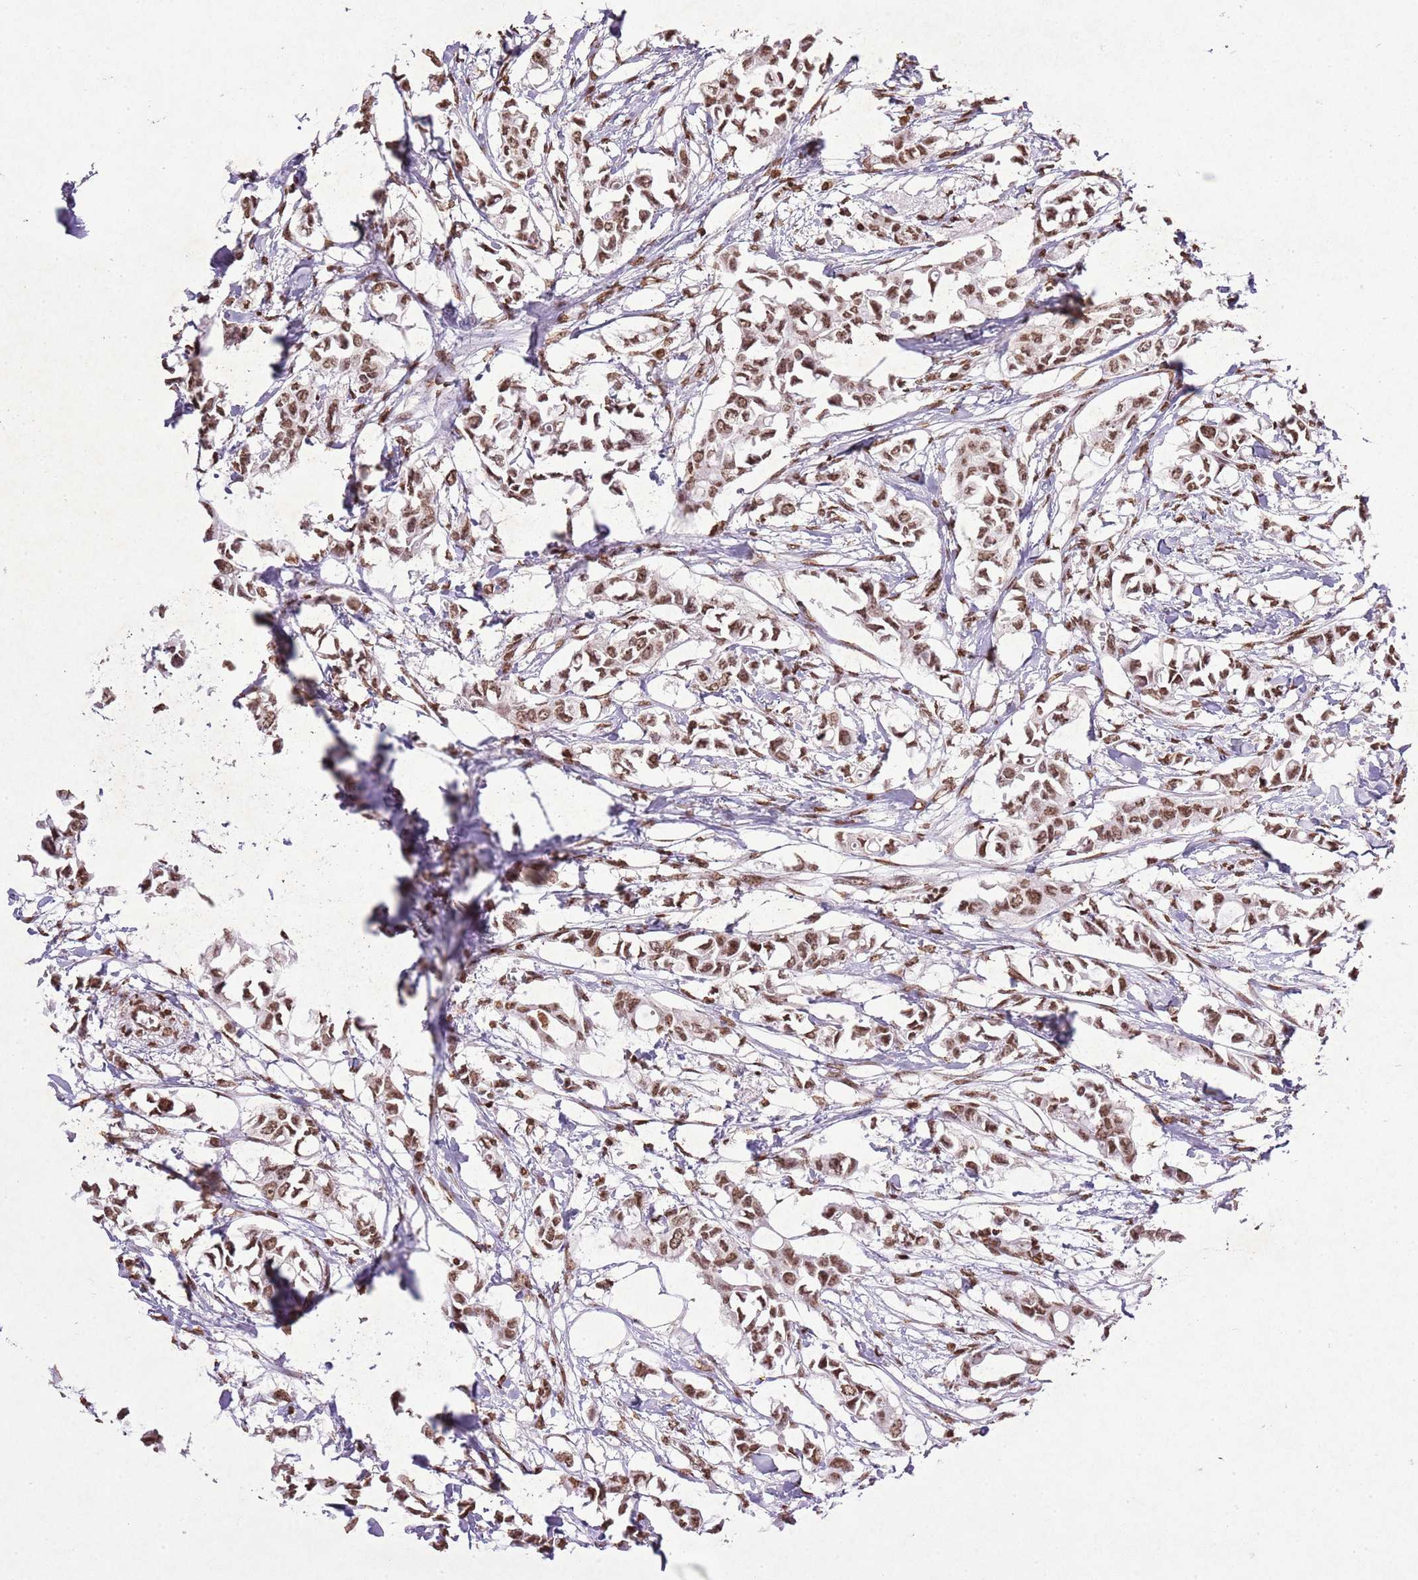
{"staining": {"intensity": "moderate", "quantity": ">75%", "location": "nuclear"}, "tissue": "breast cancer", "cell_type": "Tumor cells", "image_type": "cancer", "snomed": [{"axis": "morphology", "description": "Duct carcinoma"}, {"axis": "topography", "description": "Breast"}], "caption": "The histopathology image reveals staining of breast invasive ductal carcinoma, revealing moderate nuclear protein positivity (brown color) within tumor cells. Nuclei are stained in blue.", "gene": "BMAL1", "patient": {"sex": "female", "age": 41}}